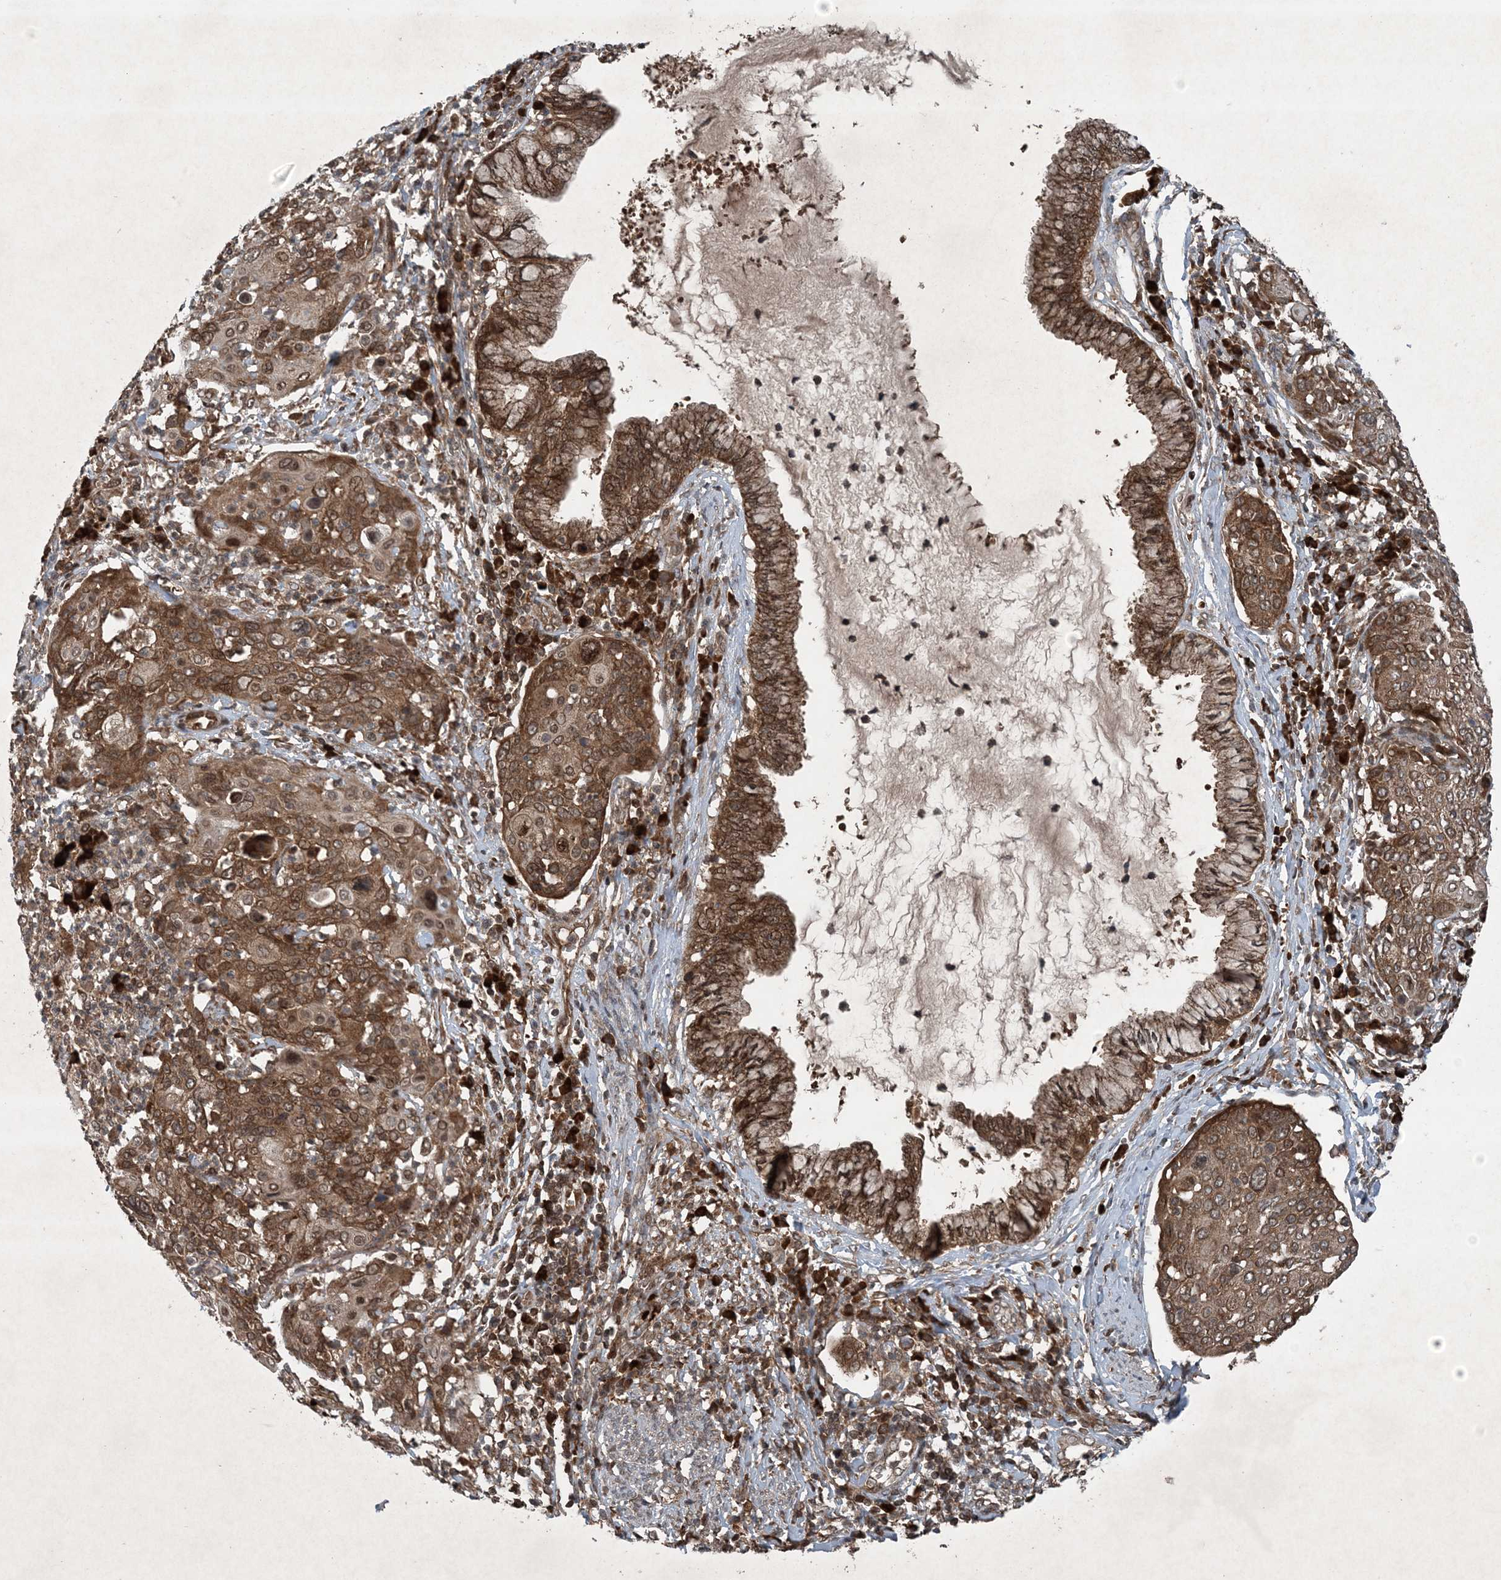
{"staining": {"intensity": "moderate", "quantity": ">75%", "location": "cytoplasmic/membranous"}, "tissue": "cervical cancer", "cell_type": "Tumor cells", "image_type": "cancer", "snomed": [{"axis": "morphology", "description": "Squamous cell carcinoma, NOS"}, {"axis": "topography", "description": "Cervix"}], "caption": "This histopathology image exhibits IHC staining of cervical cancer, with medium moderate cytoplasmic/membranous positivity in approximately >75% of tumor cells.", "gene": "GNG5", "patient": {"sex": "female", "age": 40}}